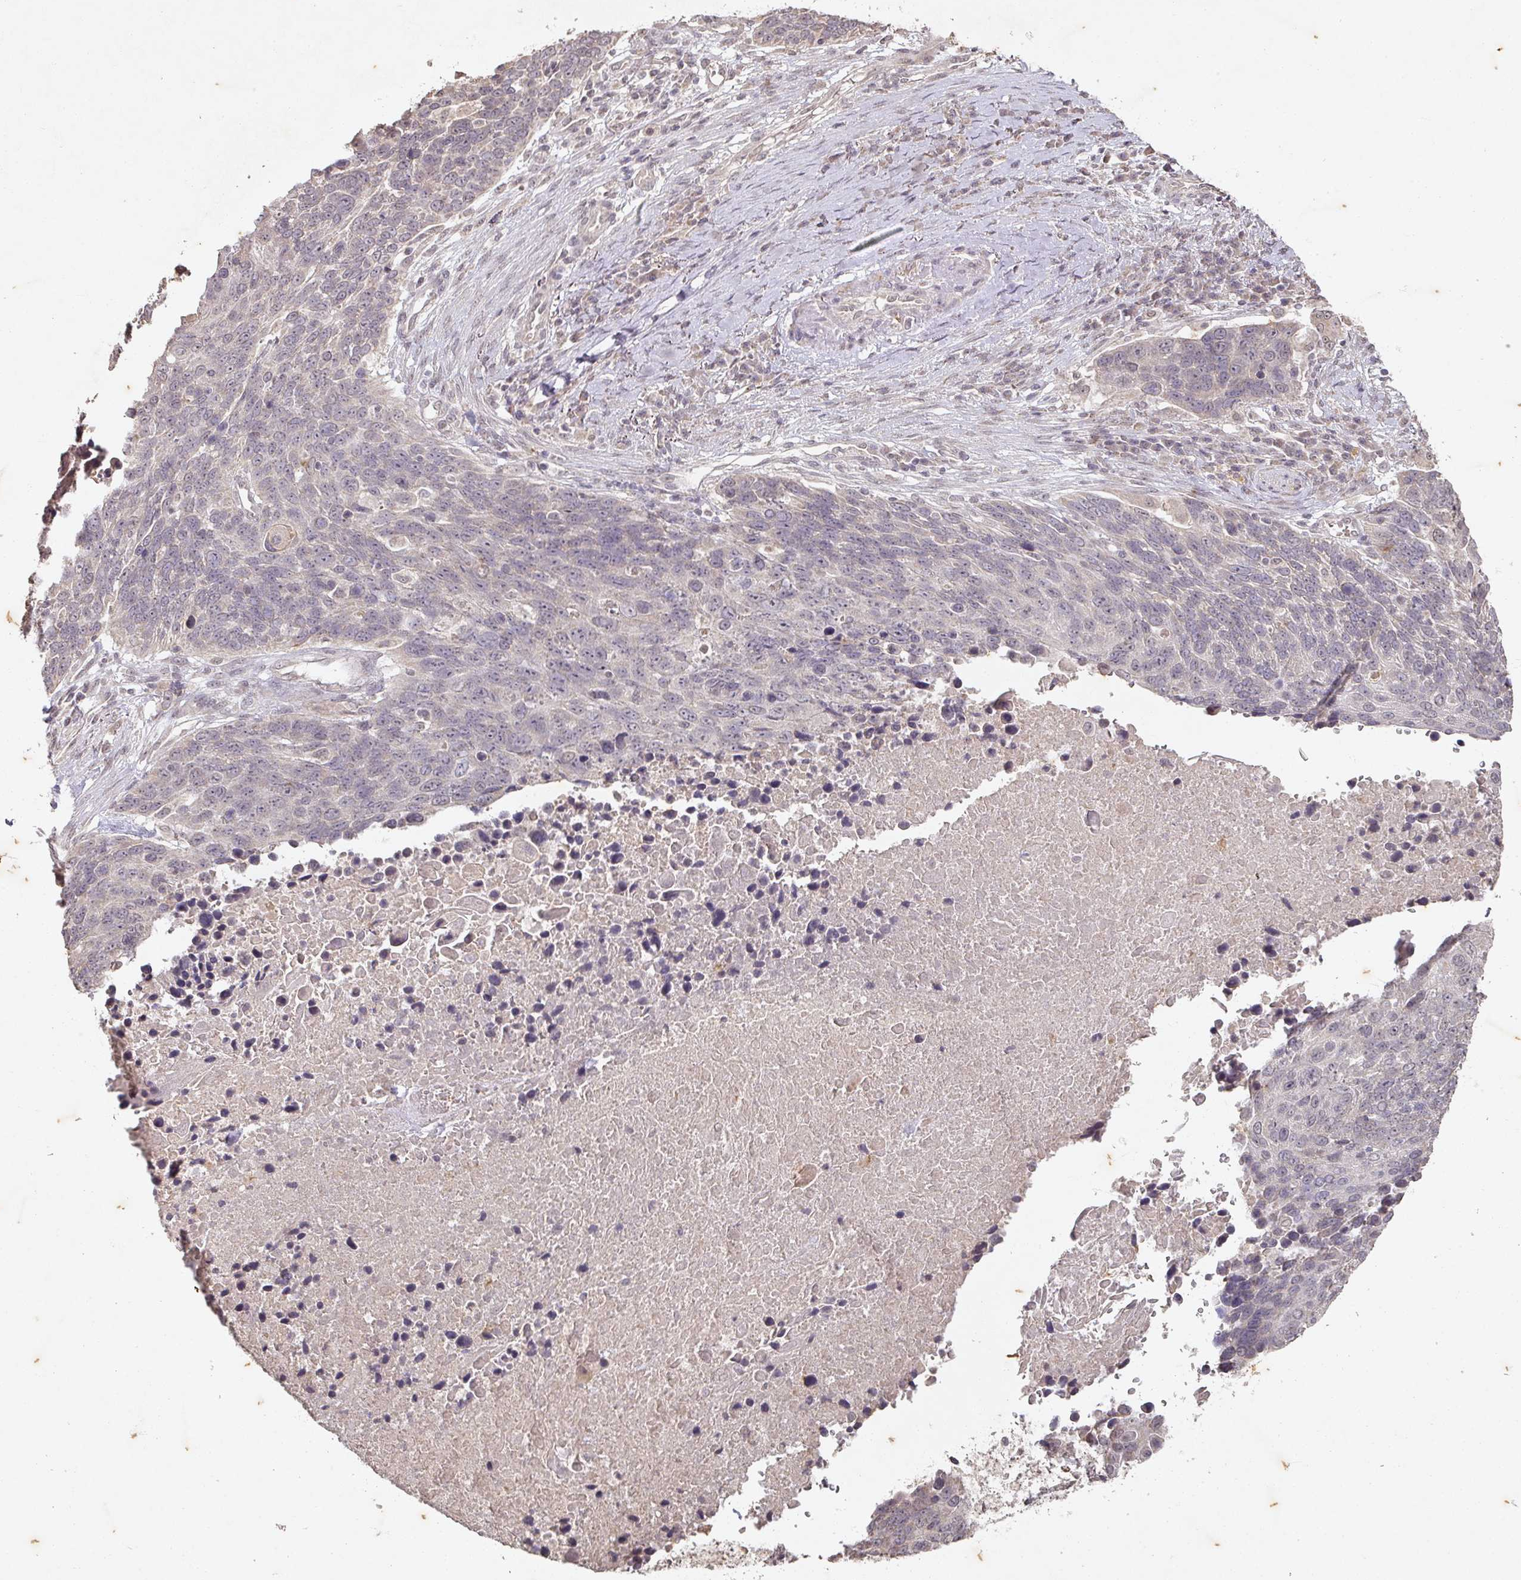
{"staining": {"intensity": "negative", "quantity": "none", "location": "none"}, "tissue": "lung cancer", "cell_type": "Tumor cells", "image_type": "cancer", "snomed": [{"axis": "morphology", "description": "Normal tissue, NOS"}, {"axis": "morphology", "description": "Squamous cell carcinoma, NOS"}, {"axis": "topography", "description": "Lymph node"}, {"axis": "topography", "description": "Lung"}], "caption": "An IHC micrograph of lung cancer is shown. There is no staining in tumor cells of lung cancer.", "gene": "CAPN5", "patient": {"sex": "male", "age": 66}}